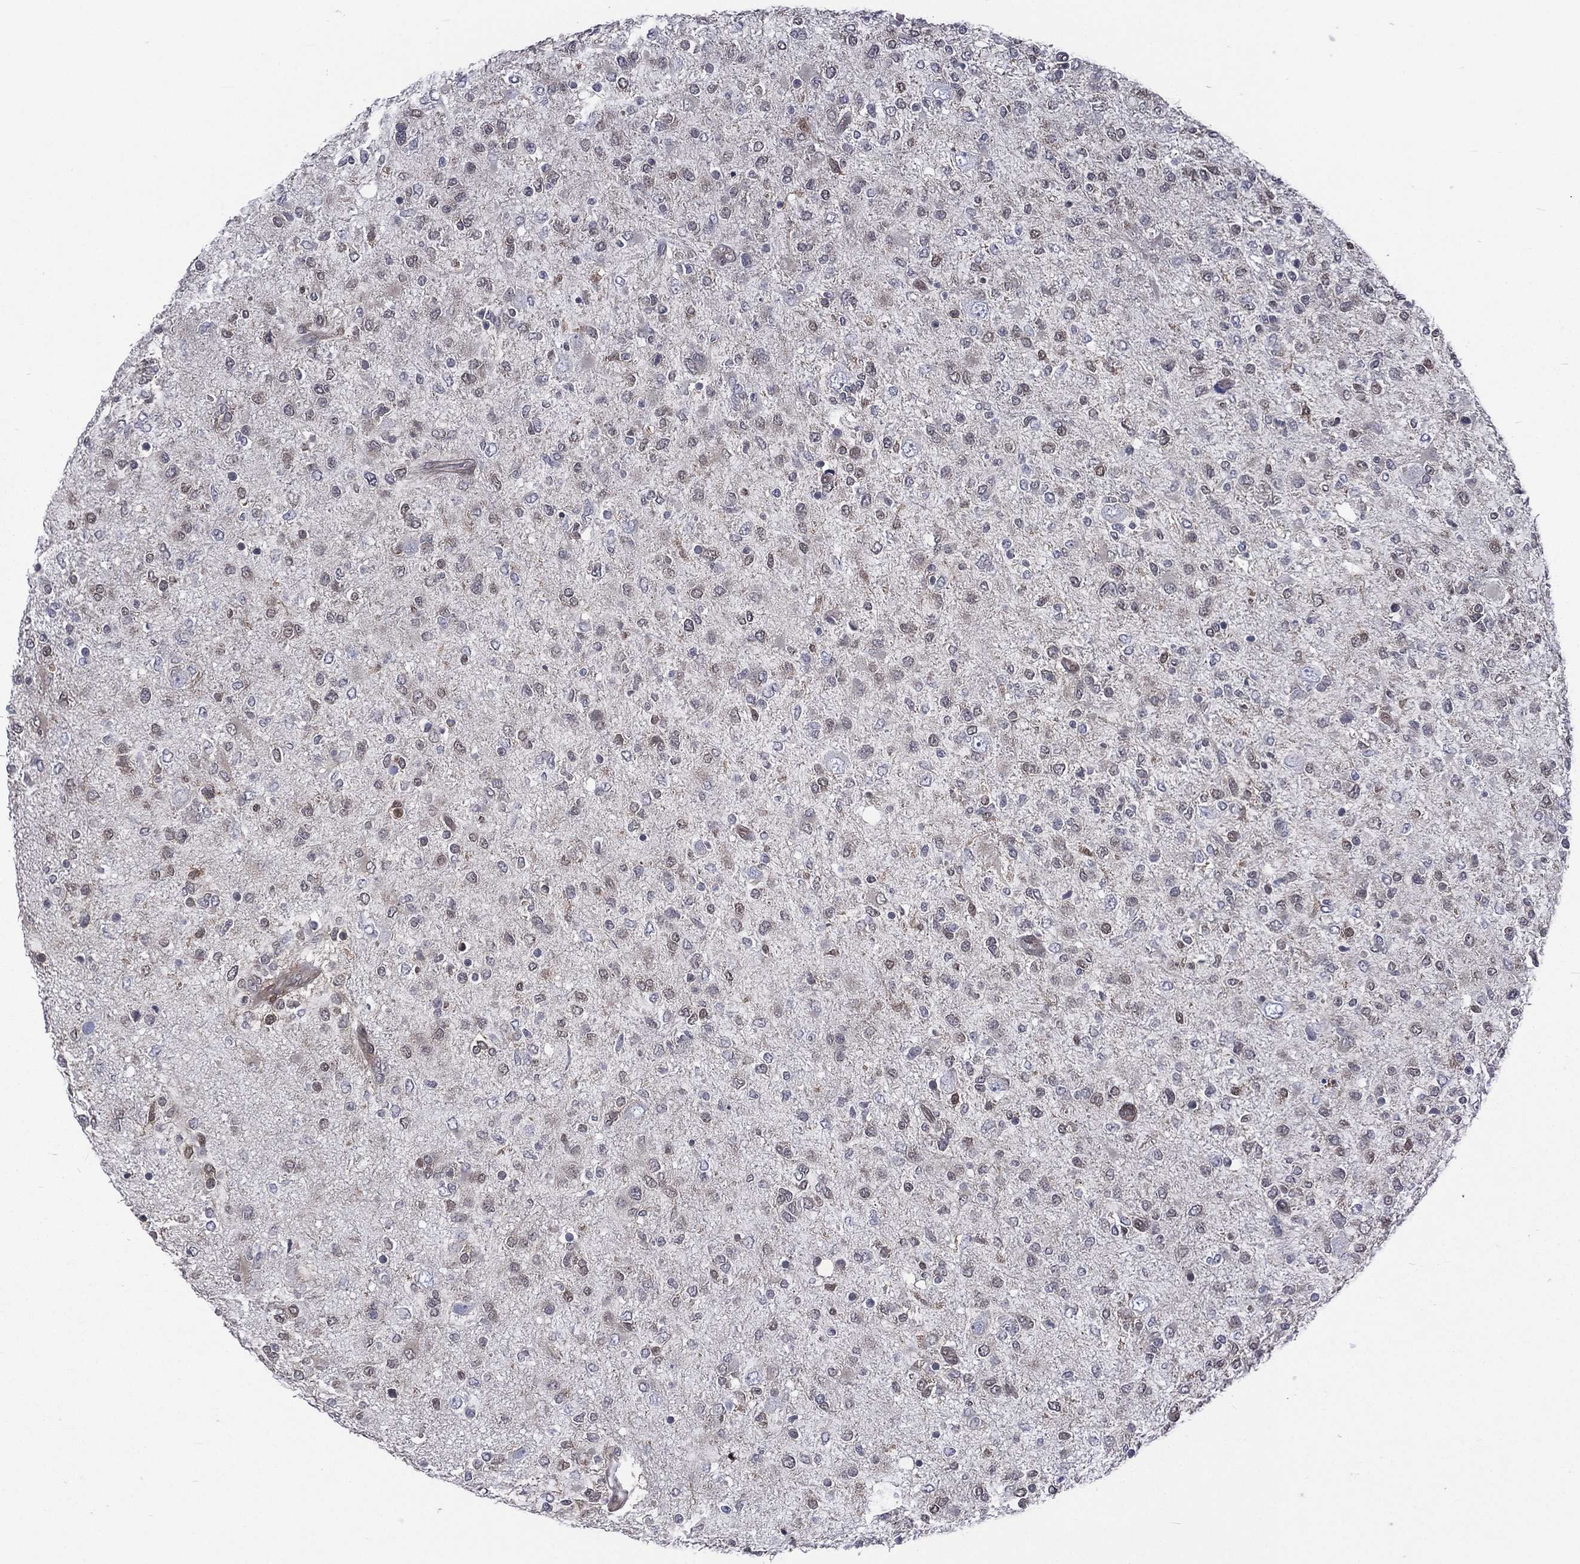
{"staining": {"intensity": "weak", "quantity": "<25%", "location": "nuclear"}, "tissue": "glioma", "cell_type": "Tumor cells", "image_type": "cancer", "snomed": [{"axis": "morphology", "description": "Glioma, malignant, High grade"}, {"axis": "topography", "description": "Cerebral cortex"}], "caption": "Malignant glioma (high-grade) was stained to show a protein in brown. There is no significant staining in tumor cells.", "gene": "MTAP", "patient": {"sex": "male", "age": 70}}